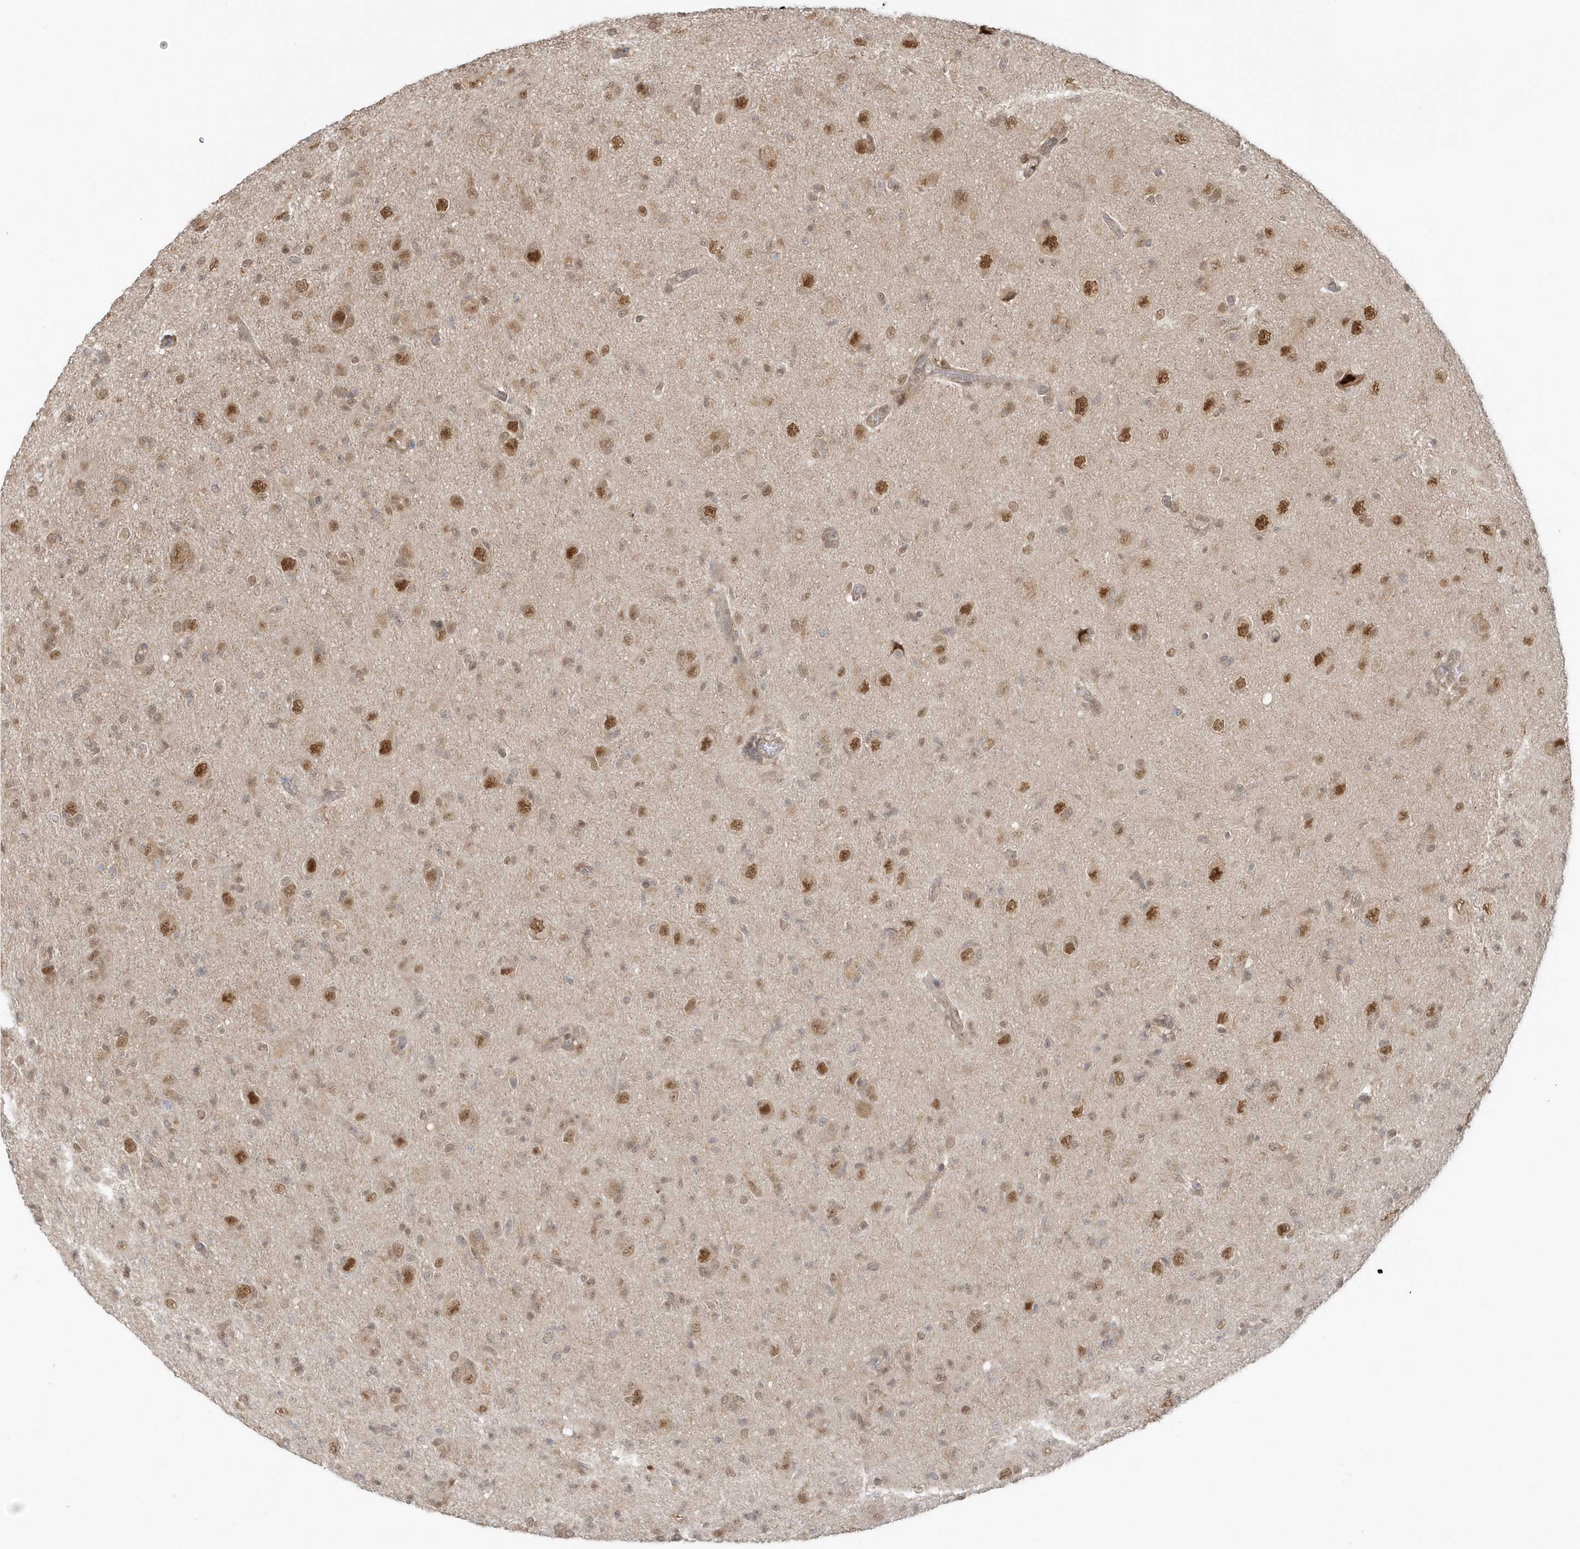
{"staining": {"intensity": "weak", "quantity": ">75%", "location": "cytoplasmic/membranous,nuclear"}, "tissue": "glioma", "cell_type": "Tumor cells", "image_type": "cancer", "snomed": [{"axis": "morphology", "description": "Glioma, malignant, High grade"}, {"axis": "topography", "description": "Brain"}], "caption": "A low amount of weak cytoplasmic/membranous and nuclear expression is present in about >75% of tumor cells in glioma tissue. The protein of interest is stained brown, and the nuclei are stained in blue (DAB IHC with brightfield microscopy, high magnification).", "gene": "PSMD6", "patient": {"sex": "female", "age": 57}}